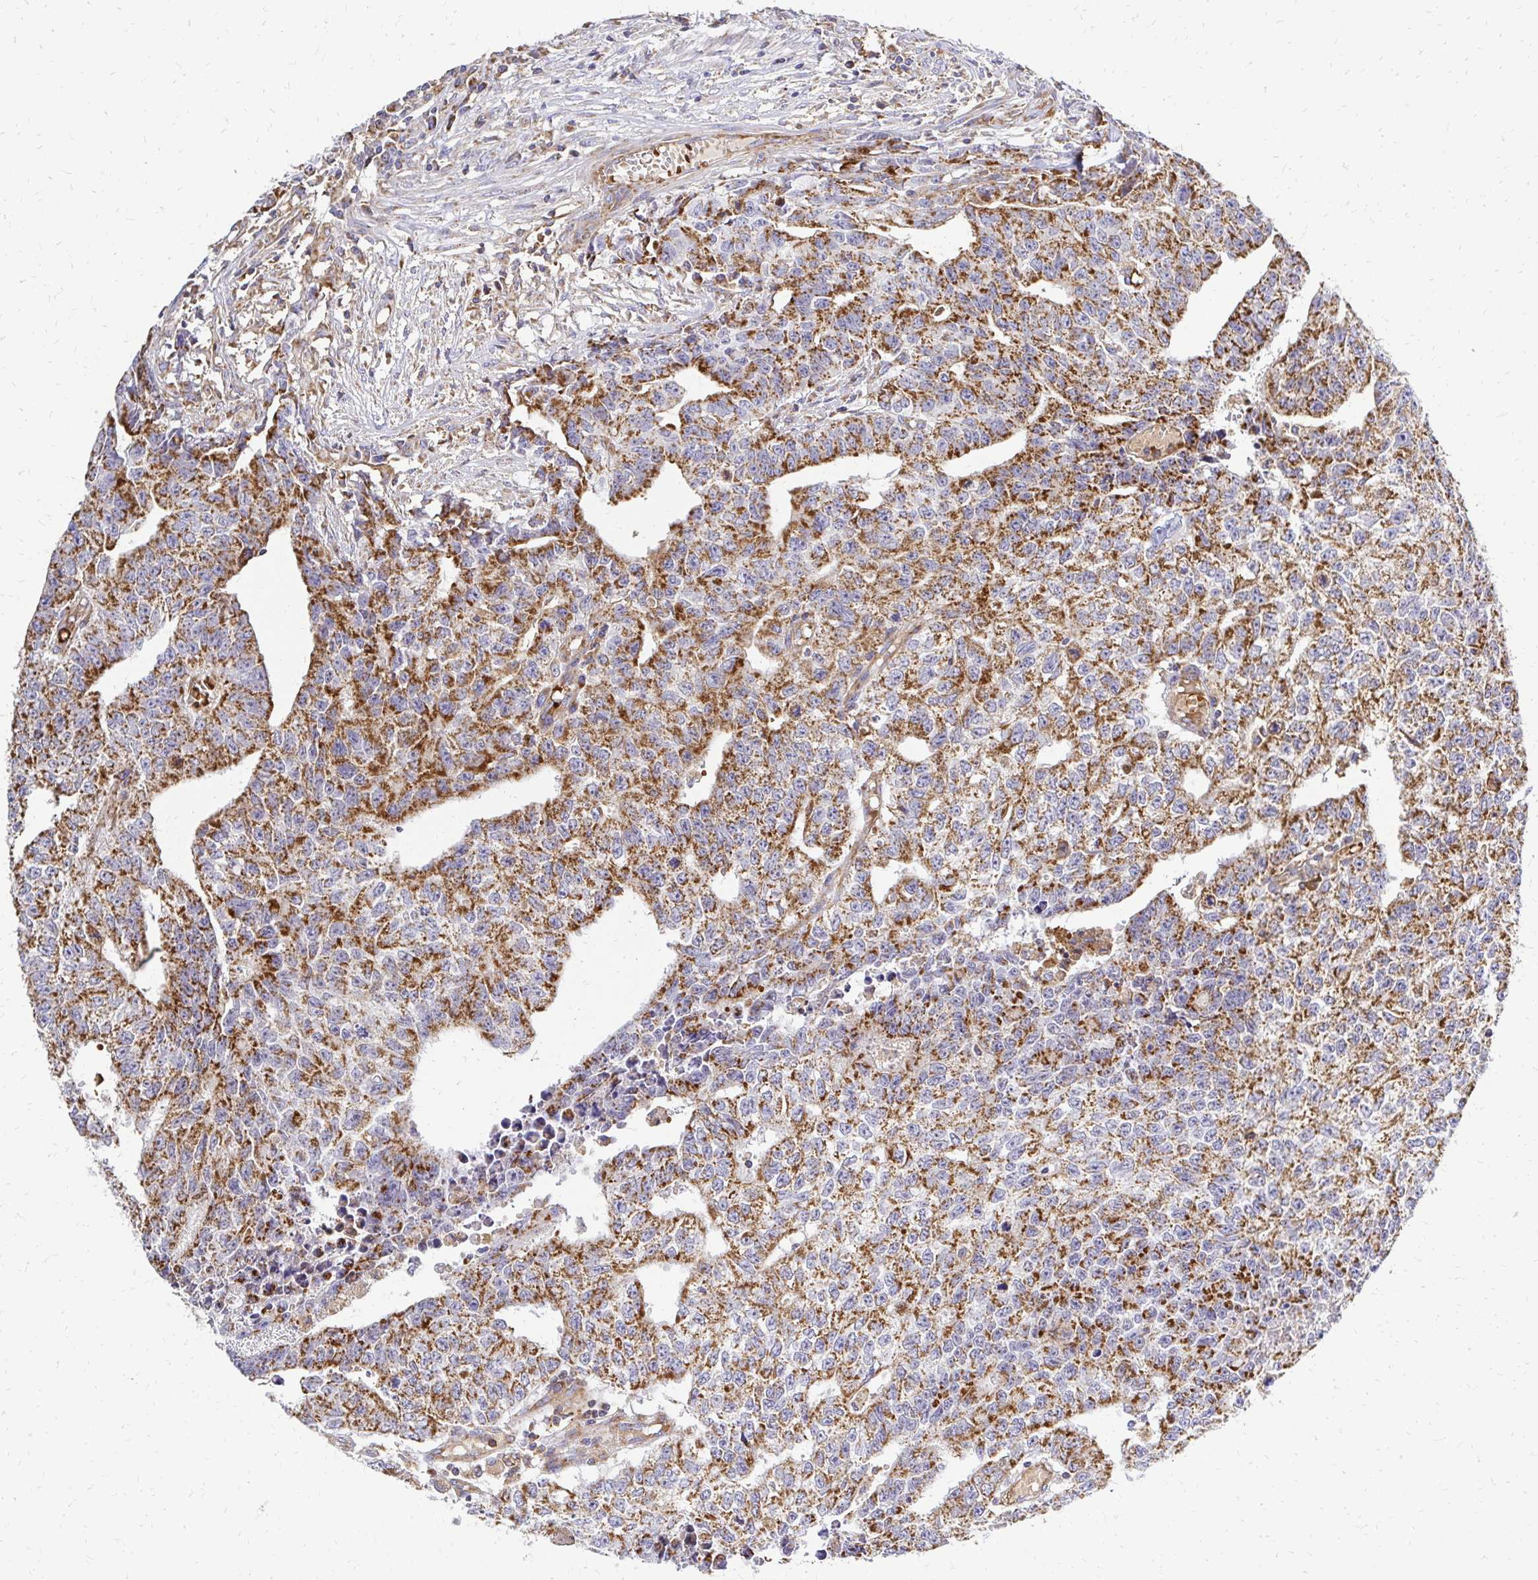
{"staining": {"intensity": "strong", "quantity": "25%-75%", "location": "cytoplasmic/membranous"}, "tissue": "testis cancer", "cell_type": "Tumor cells", "image_type": "cancer", "snomed": [{"axis": "morphology", "description": "Carcinoma, Embryonal, NOS"}, {"axis": "morphology", "description": "Teratoma, malignant, NOS"}, {"axis": "topography", "description": "Testis"}], "caption": "There is high levels of strong cytoplasmic/membranous positivity in tumor cells of embryonal carcinoma (testis), as demonstrated by immunohistochemical staining (brown color).", "gene": "MRPL13", "patient": {"sex": "male", "age": 24}}